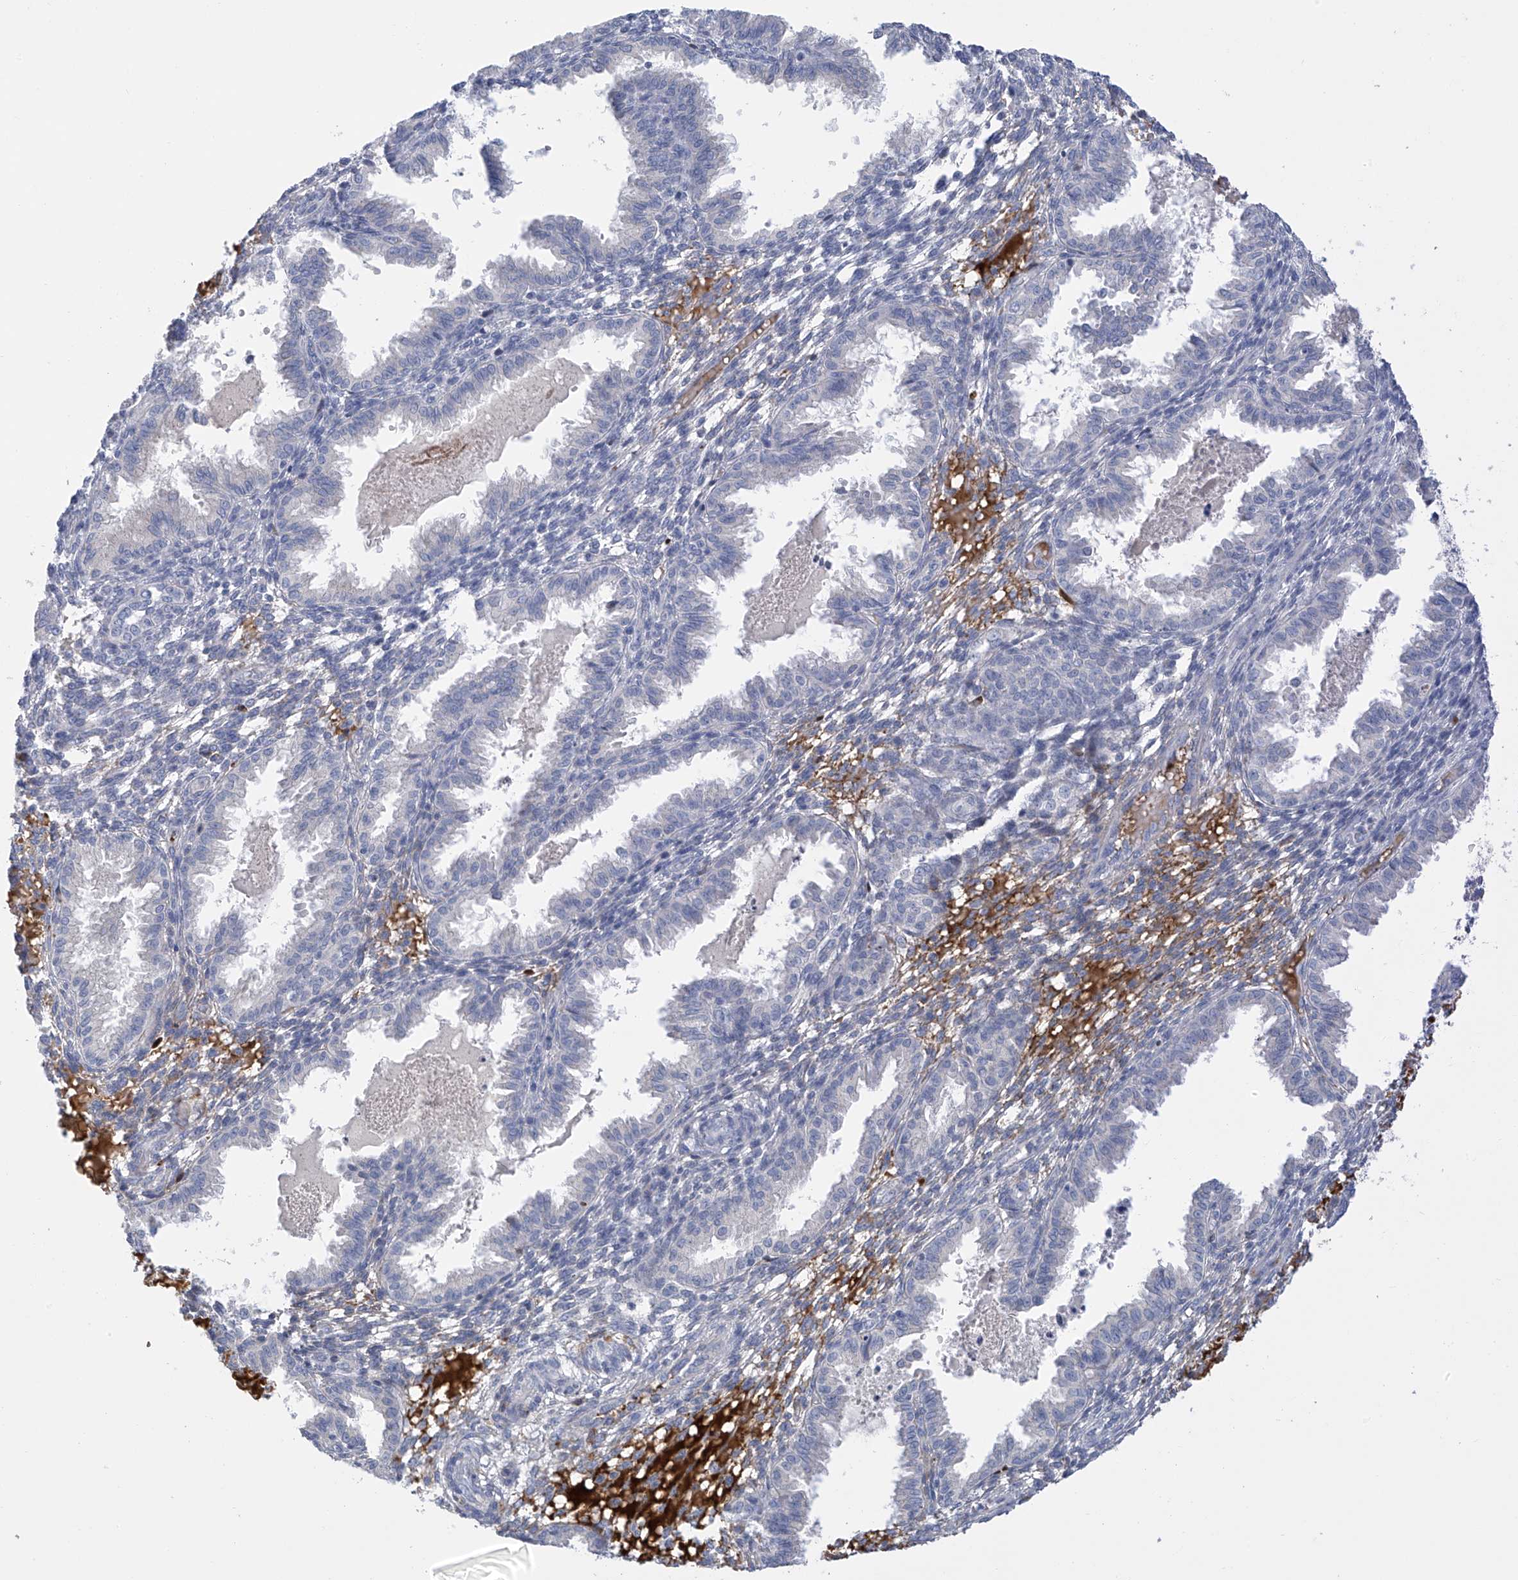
{"staining": {"intensity": "weak", "quantity": "<25%", "location": "cytoplasmic/membranous"}, "tissue": "endometrium", "cell_type": "Cells in endometrial stroma", "image_type": "normal", "snomed": [{"axis": "morphology", "description": "Normal tissue, NOS"}, {"axis": "topography", "description": "Endometrium"}], "caption": "IHC of normal endometrium exhibits no staining in cells in endometrial stroma.", "gene": "SLCO4A1", "patient": {"sex": "female", "age": 33}}